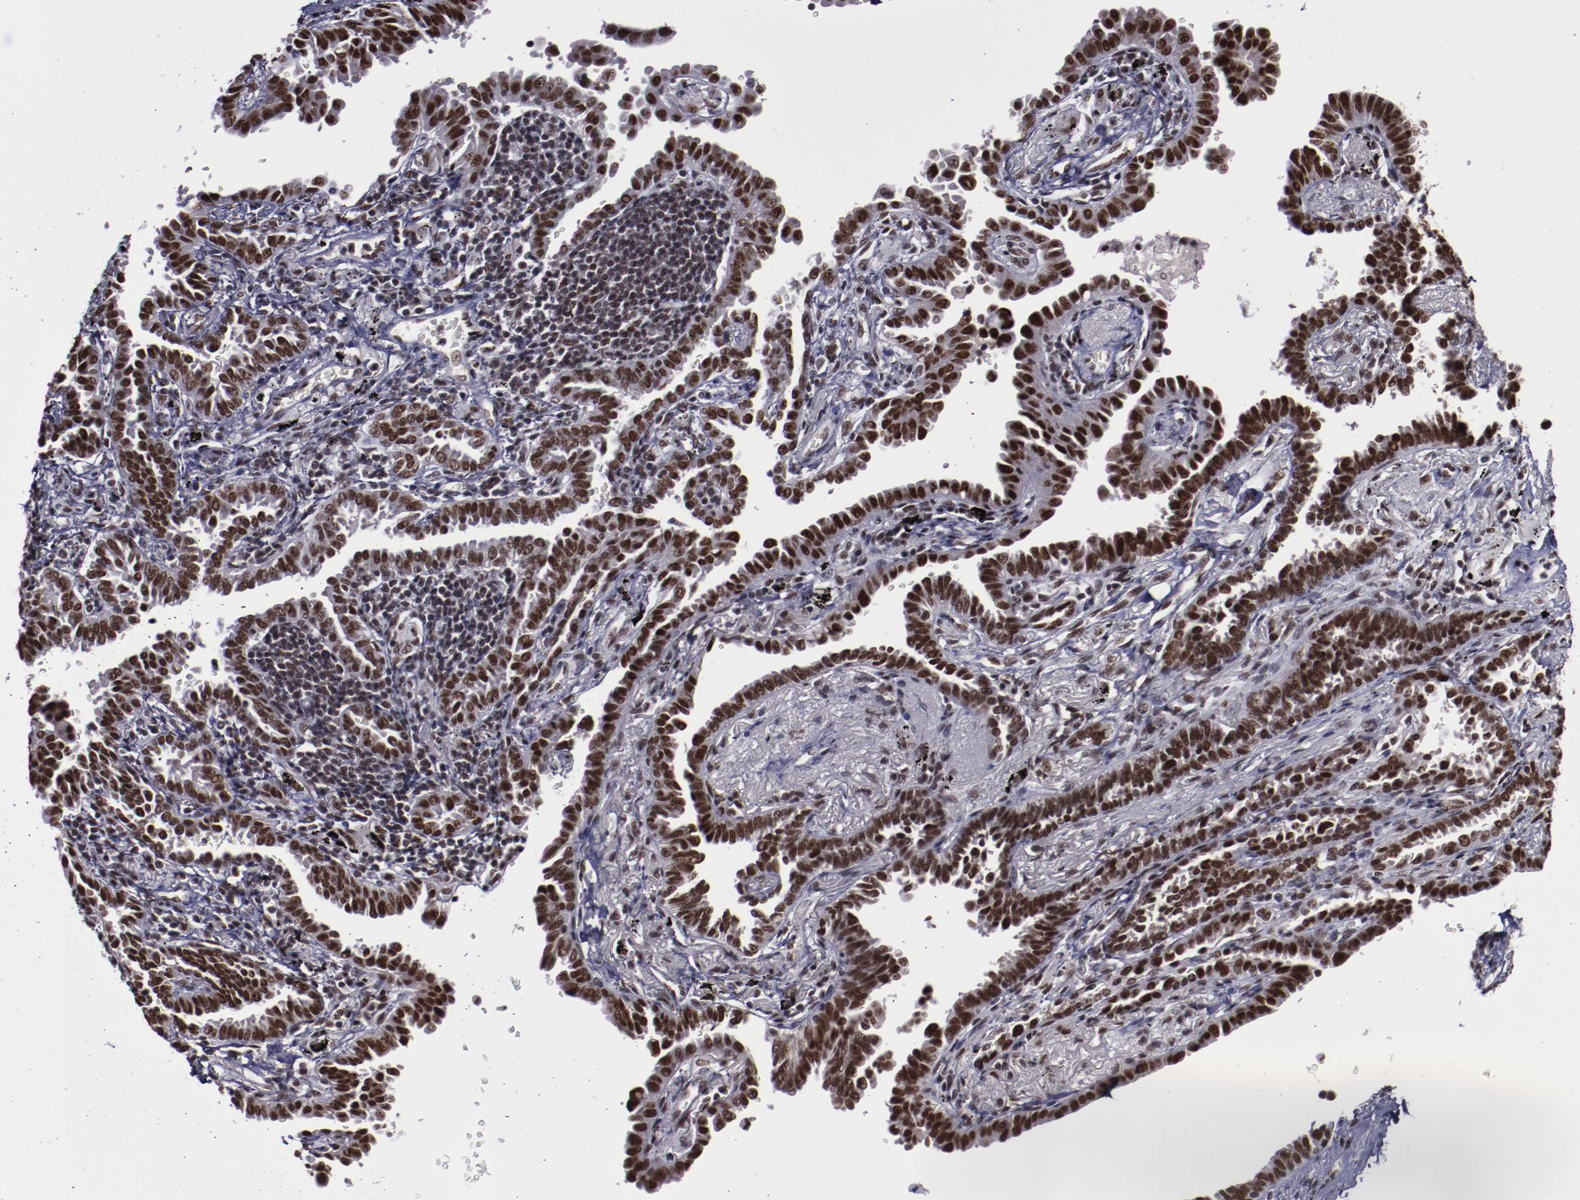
{"staining": {"intensity": "strong", "quantity": ">75%", "location": "nuclear"}, "tissue": "lung cancer", "cell_type": "Tumor cells", "image_type": "cancer", "snomed": [{"axis": "morphology", "description": "Adenocarcinoma, NOS"}, {"axis": "topography", "description": "Lung"}], "caption": "Immunohistochemical staining of lung cancer reveals high levels of strong nuclear protein expression in about >75% of tumor cells.", "gene": "ERH", "patient": {"sex": "female", "age": 64}}